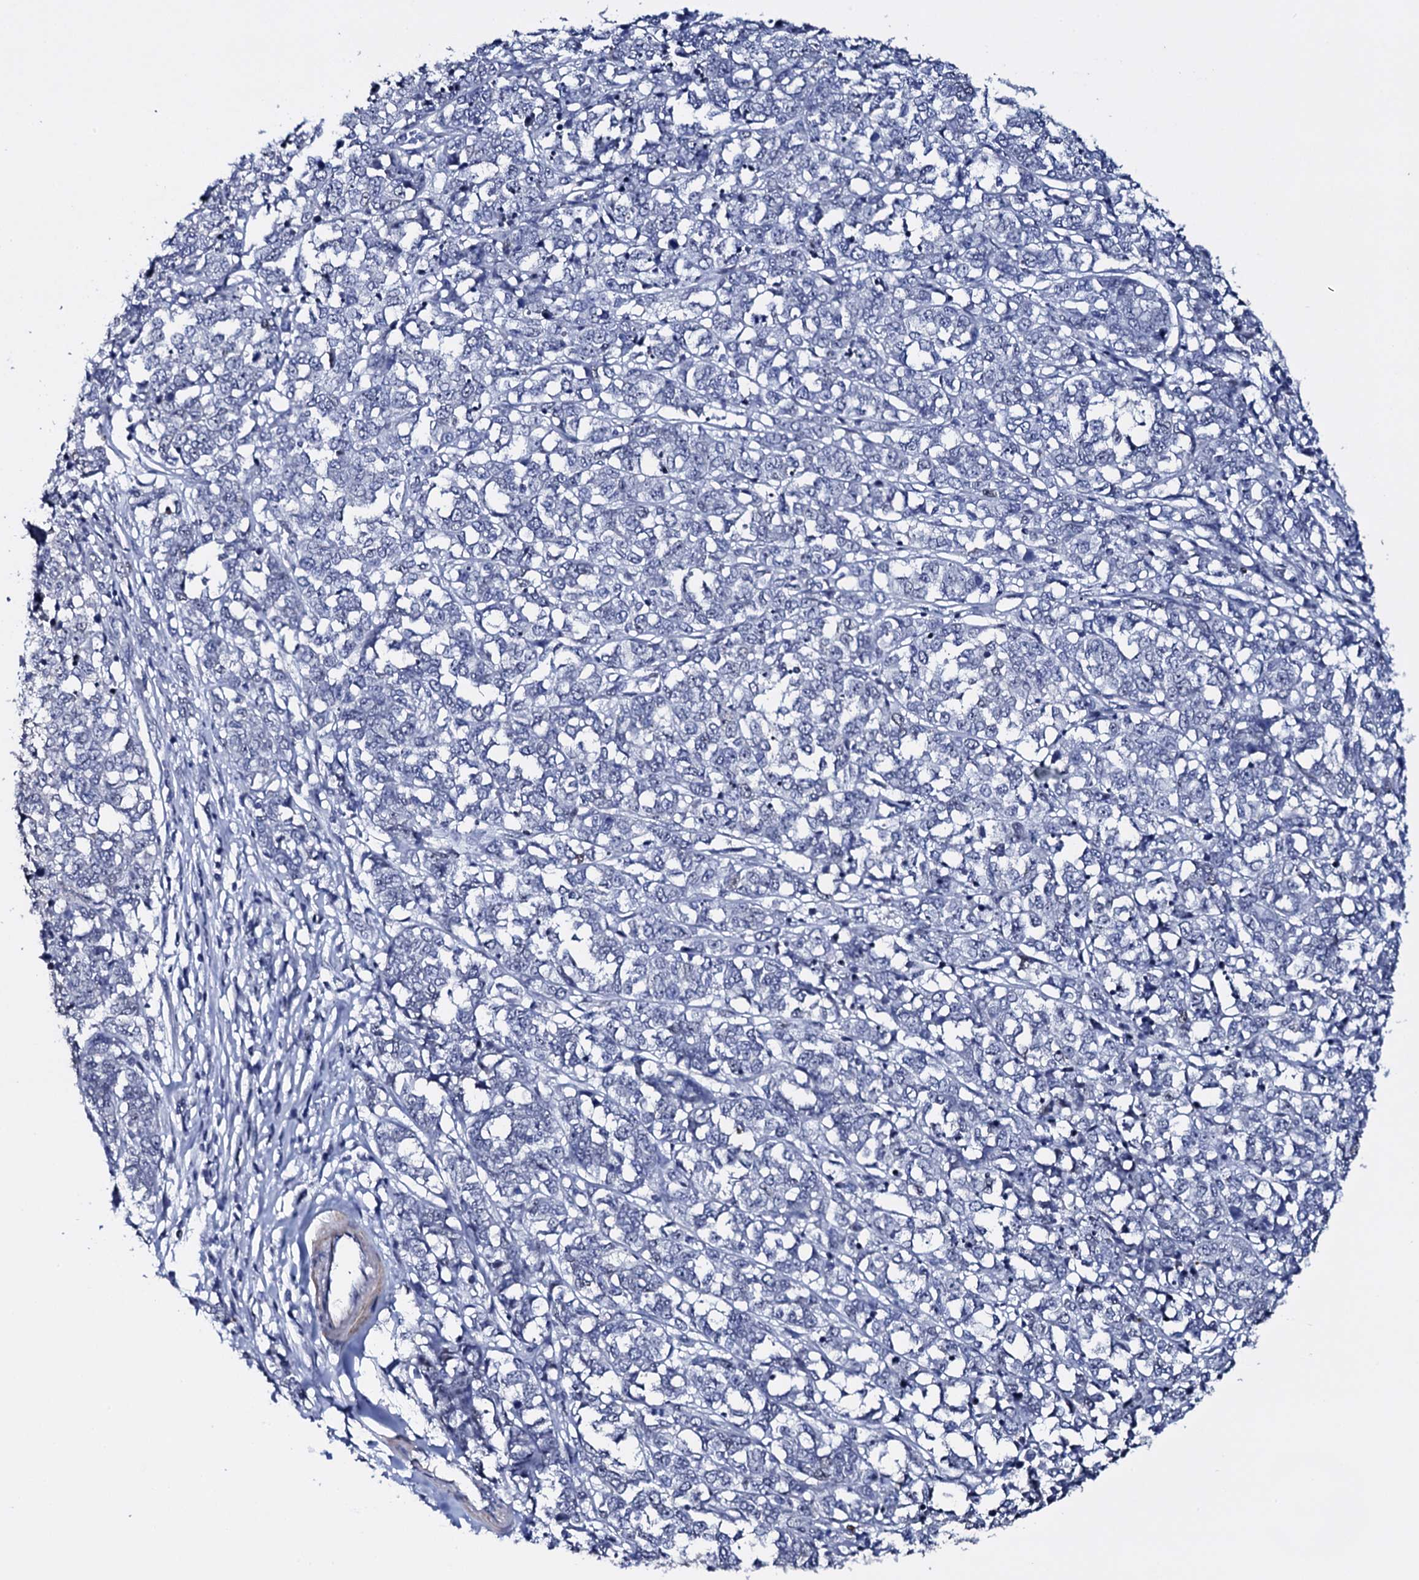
{"staining": {"intensity": "negative", "quantity": "none", "location": "none"}, "tissue": "melanoma", "cell_type": "Tumor cells", "image_type": "cancer", "snomed": [{"axis": "morphology", "description": "Malignant melanoma, NOS"}, {"axis": "topography", "description": "Skin"}], "caption": "DAB immunohistochemical staining of melanoma reveals no significant staining in tumor cells.", "gene": "NPM2", "patient": {"sex": "female", "age": 72}}